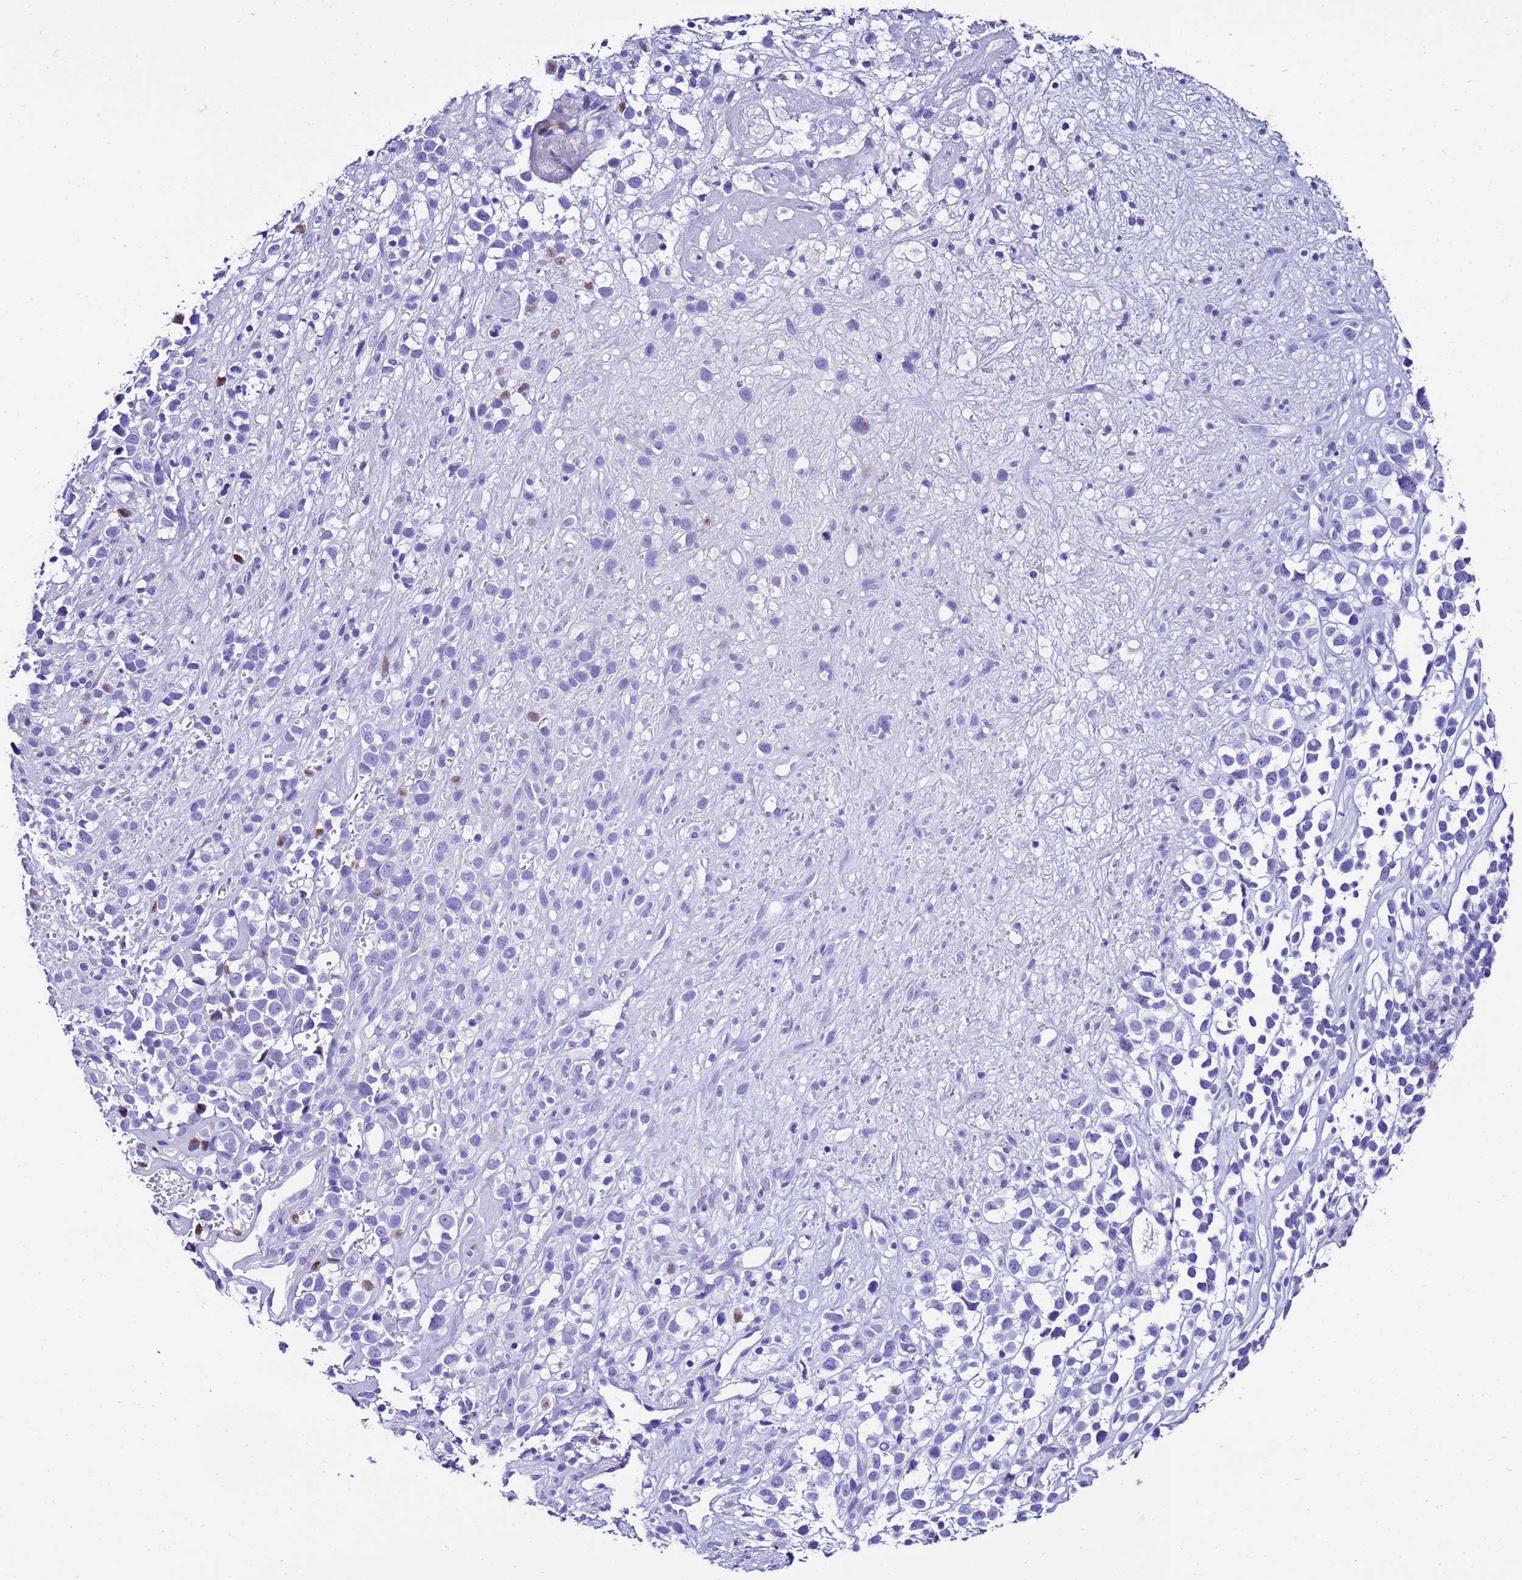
{"staining": {"intensity": "negative", "quantity": "none", "location": "none"}, "tissue": "melanoma", "cell_type": "Tumor cells", "image_type": "cancer", "snomed": [{"axis": "morphology", "description": "Malignant melanoma, NOS"}, {"axis": "topography", "description": "Nose, NOS"}], "caption": "Tumor cells show no significant protein staining in malignant melanoma.", "gene": "UGT2B10", "patient": {"sex": "female", "age": 48}}